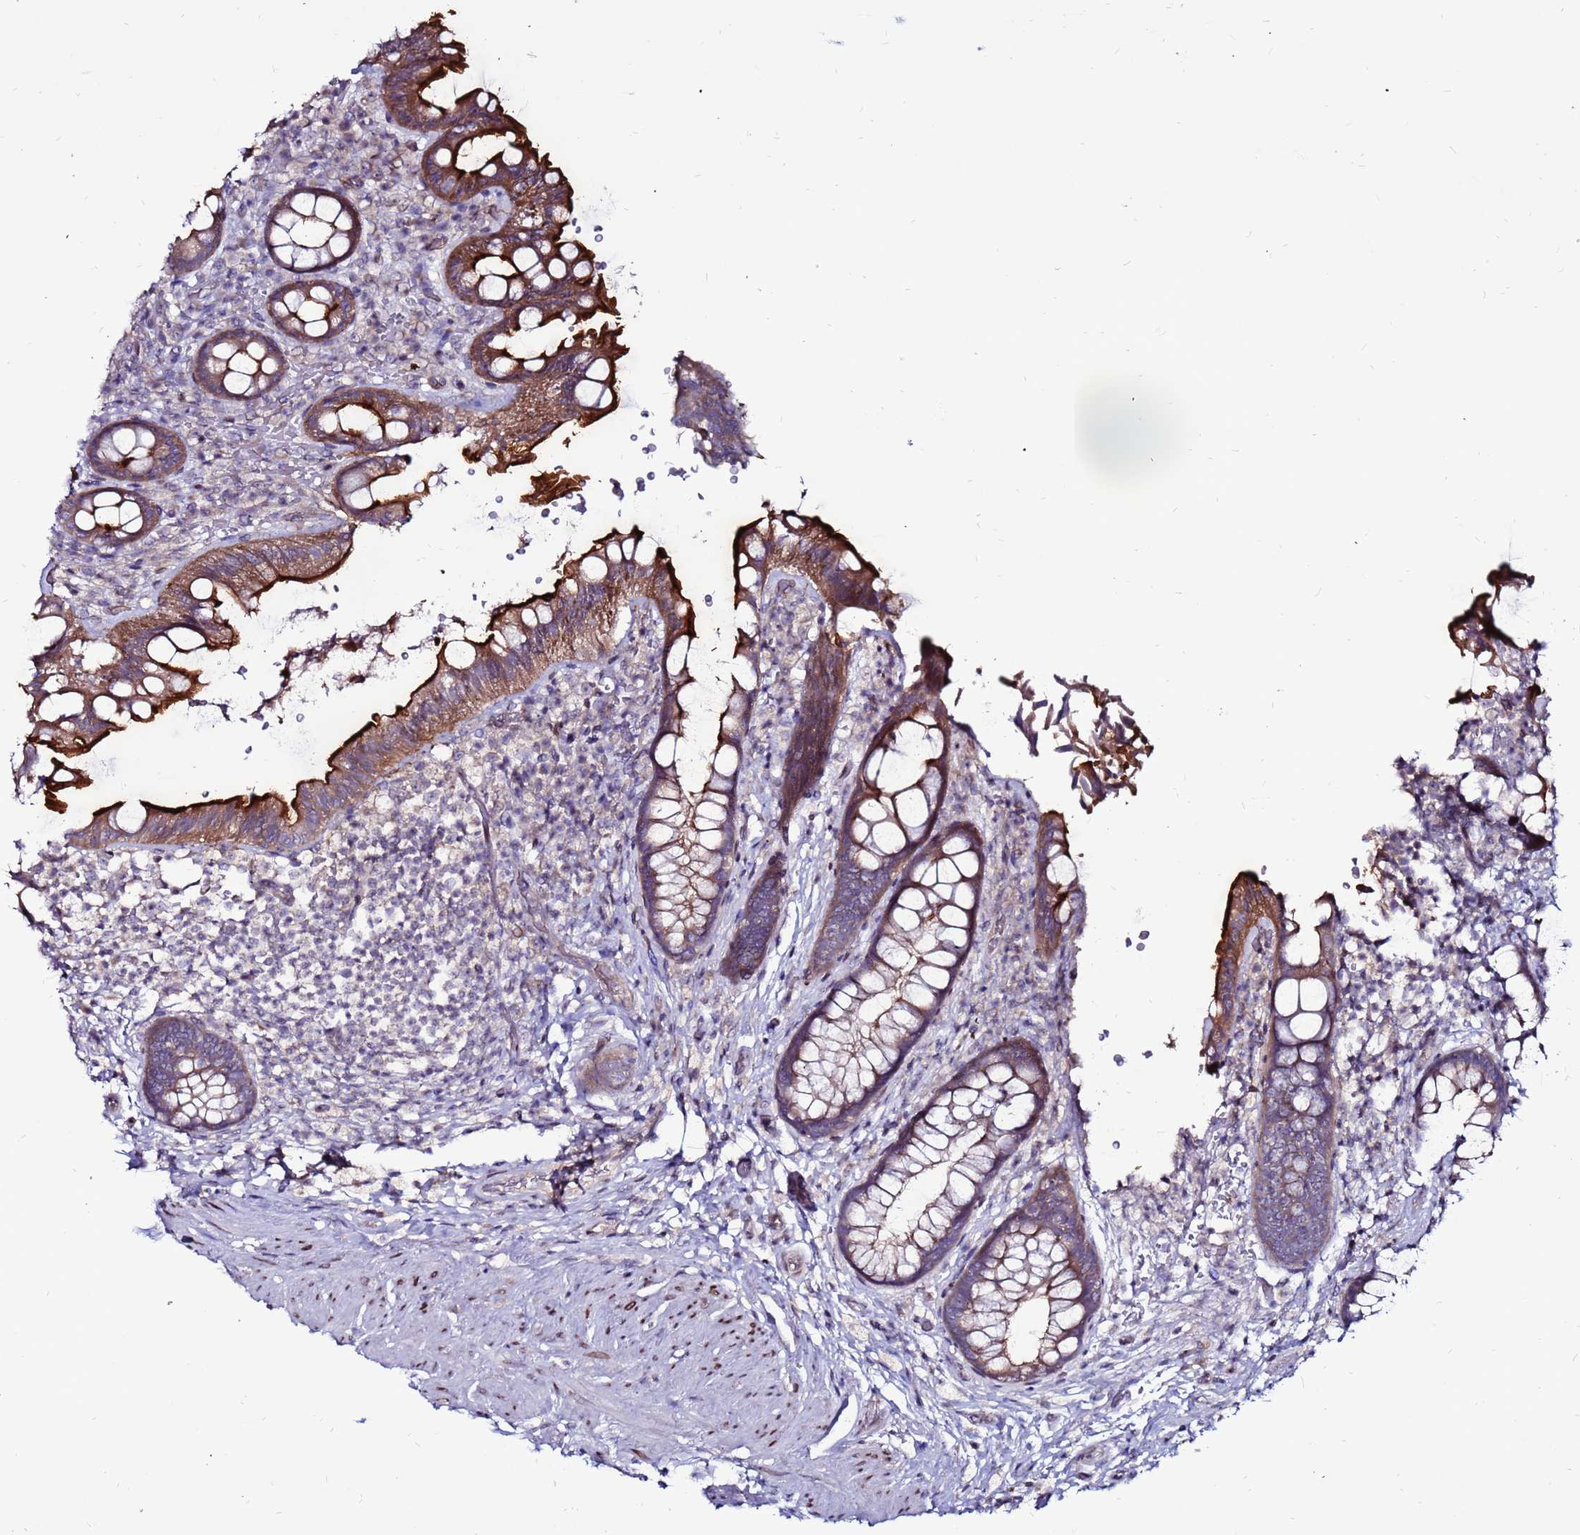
{"staining": {"intensity": "strong", "quantity": "25%-75%", "location": "cytoplasmic/membranous"}, "tissue": "rectum", "cell_type": "Glandular cells", "image_type": "normal", "snomed": [{"axis": "morphology", "description": "Normal tissue, NOS"}, {"axis": "topography", "description": "Rectum"}, {"axis": "topography", "description": "Peripheral nerve tissue"}], "caption": "Strong cytoplasmic/membranous expression for a protein is present in about 25%-75% of glandular cells of unremarkable rectum using immunohistochemistry (IHC).", "gene": "CCDC71", "patient": {"sex": "female", "age": 69}}